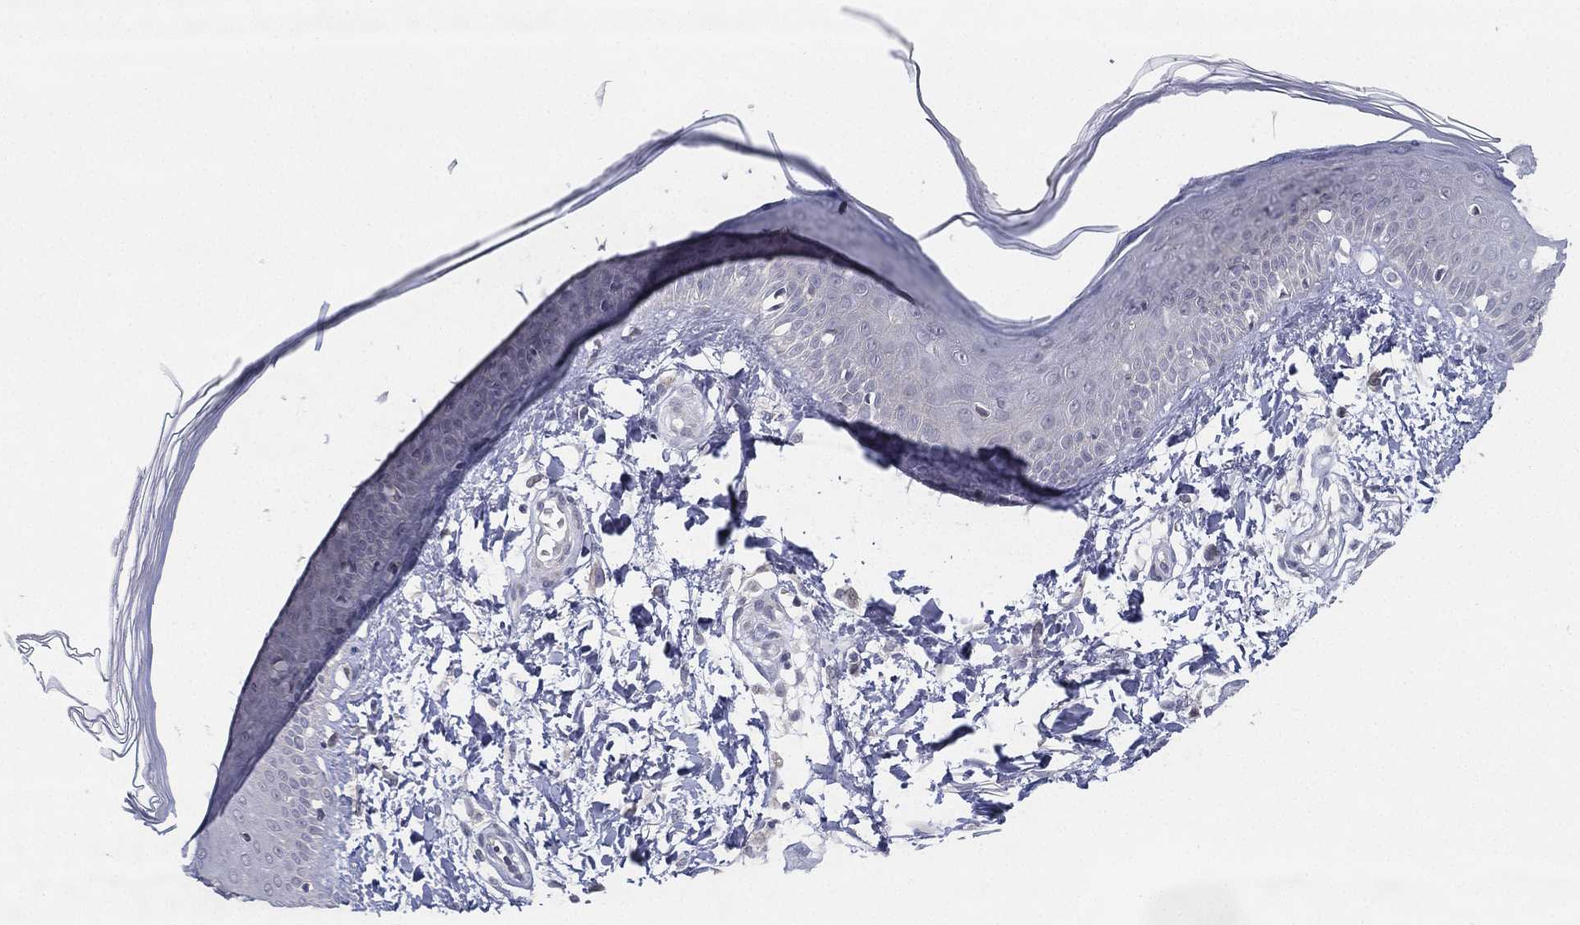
{"staining": {"intensity": "negative", "quantity": "none", "location": "none"}, "tissue": "skin", "cell_type": "Fibroblasts", "image_type": "normal", "snomed": [{"axis": "morphology", "description": "Normal tissue, NOS"}, {"axis": "topography", "description": "Skin"}], "caption": "Immunohistochemical staining of normal human skin displays no significant staining in fibroblasts. Brightfield microscopy of immunohistochemistry stained with DAB (brown) and hematoxylin (blue), captured at high magnification.", "gene": "MS4A8", "patient": {"sex": "female", "age": 62}}